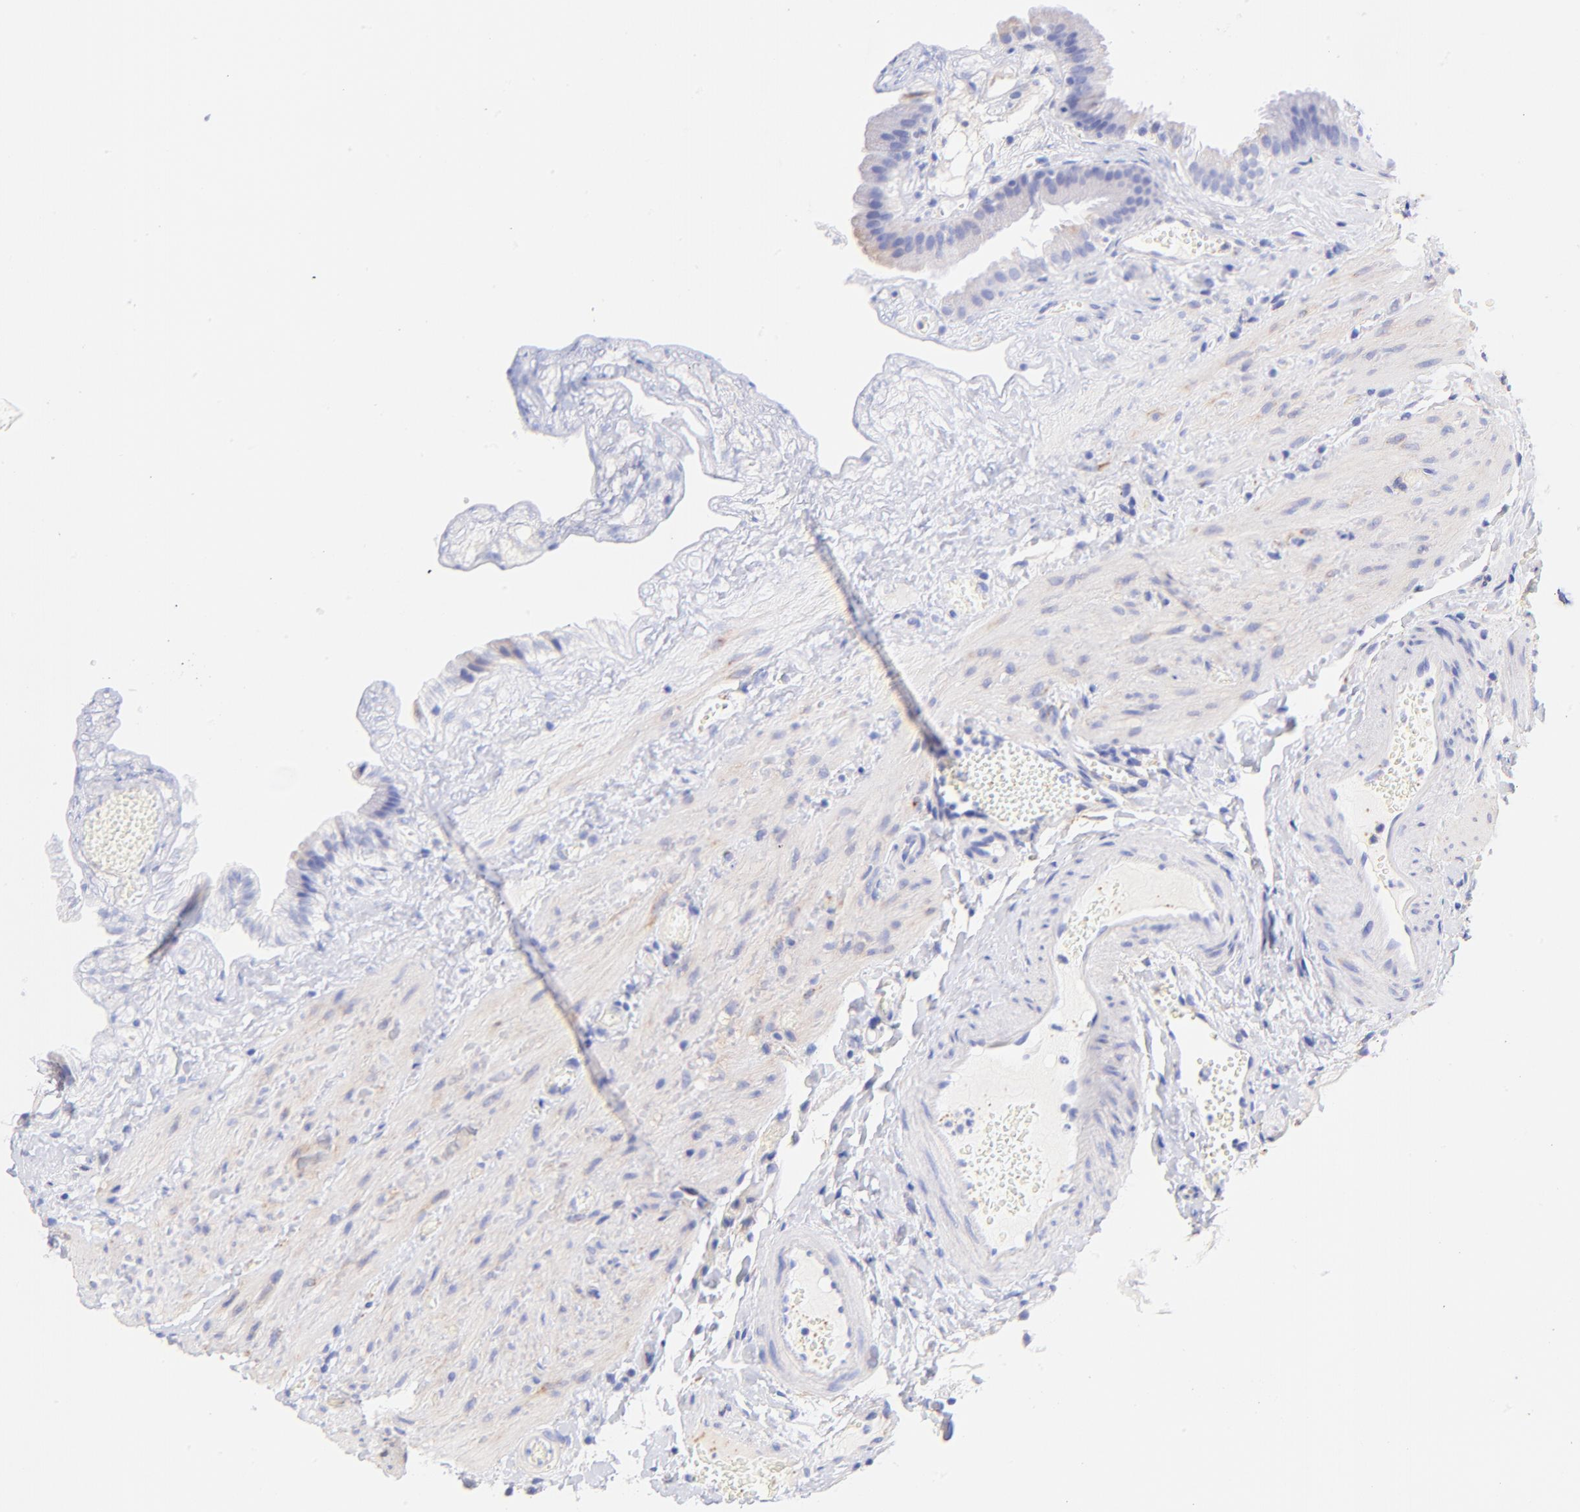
{"staining": {"intensity": "weak", "quantity": "<25%", "location": "cytoplasmic/membranous"}, "tissue": "gallbladder", "cell_type": "Glandular cells", "image_type": "normal", "snomed": [{"axis": "morphology", "description": "Normal tissue, NOS"}, {"axis": "topography", "description": "Gallbladder"}], "caption": "Photomicrograph shows no protein staining in glandular cells of normal gallbladder. (DAB immunohistochemistry, high magnification).", "gene": "SPARC", "patient": {"sex": "female", "age": 24}}